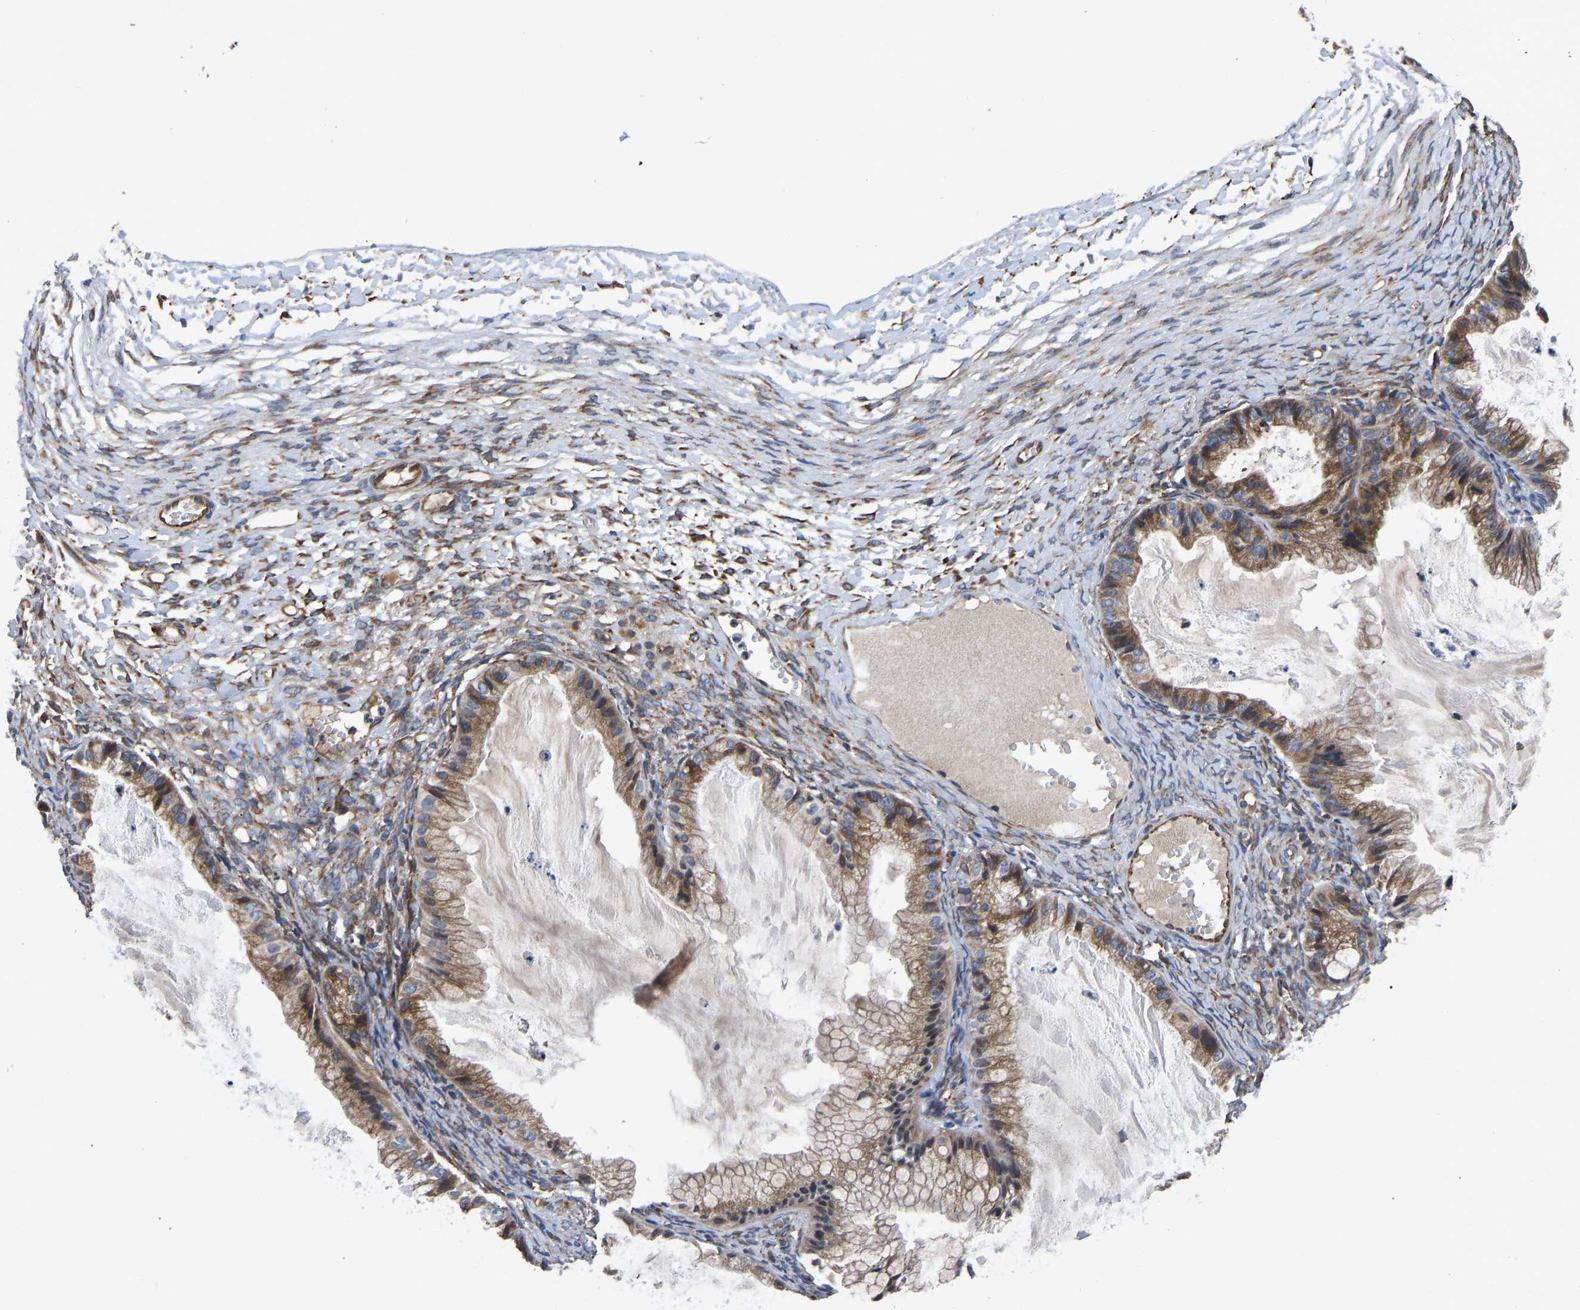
{"staining": {"intensity": "moderate", "quantity": ">75%", "location": "cytoplasmic/membranous"}, "tissue": "ovarian cancer", "cell_type": "Tumor cells", "image_type": "cancer", "snomed": [{"axis": "morphology", "description": "Cystadenocarcinoma, mucinous, NOS"}, {"axis": "topography", "description": "Ovary"}], "caption": "Immunohistochemical staining of mucinous cystadenocarcinoma (ovarian) displays medium levels of moderate cytoplasmic/membranous expression in approximately >75% of tumor cells. The protein is shown in brown color, while the nuclei are stained blue.", "gene": "FRRS1", "patient": {"sex": "female", "age": 57}}